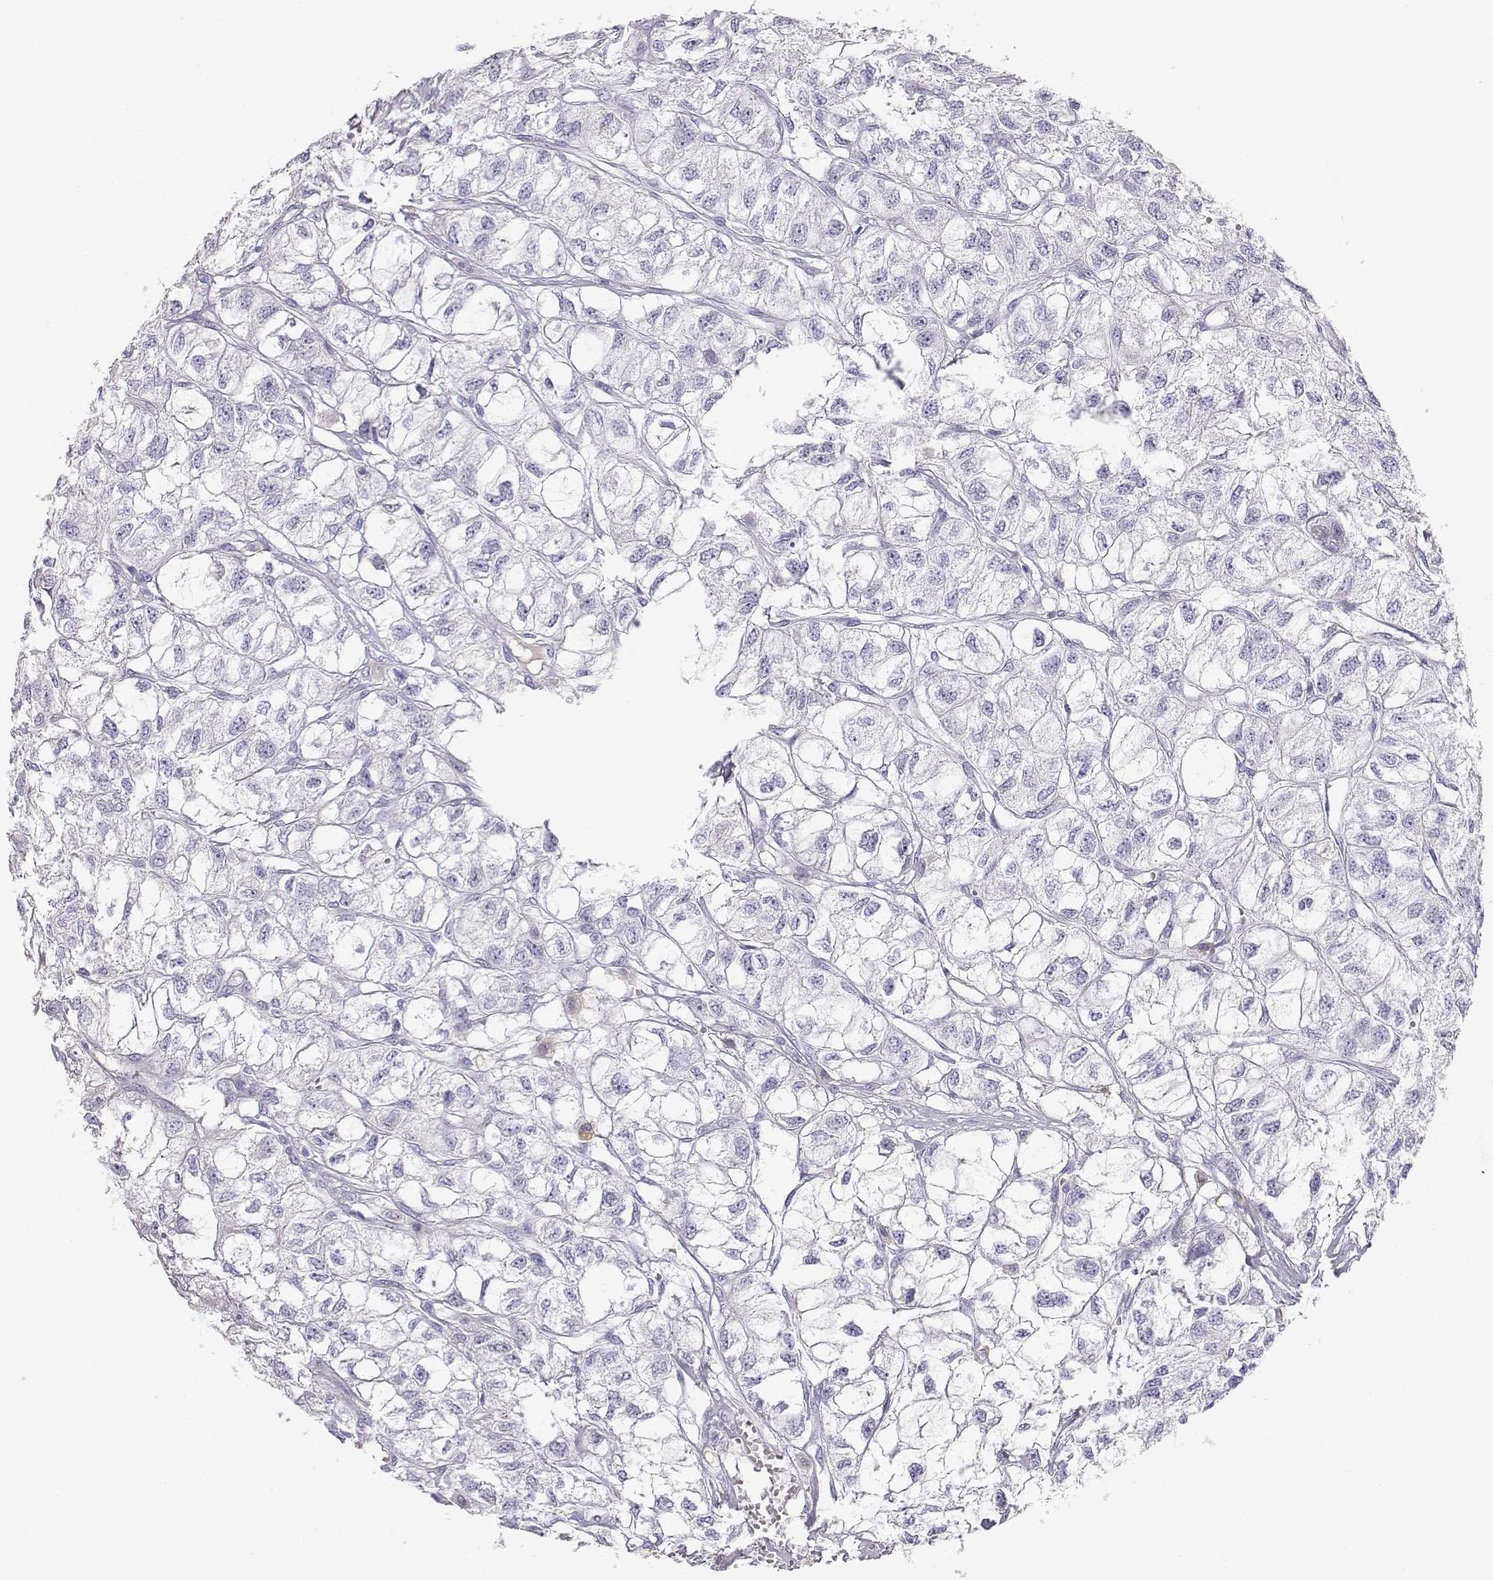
{"staining": {"intensity": "negative", "quantity": "none", "location": "none"}, "tissue": "renal cancer", "cell_type": "Tumor cells", "image_type": "cancer", "snomed": [{"axis": "morphology", "description": "Adenocarcinoma, NOS"}, {"axis": "topography", "description": "Kidney"}], "caption": "An immunohistochemistry (IHC) histopathology image of renal cancer is shown. There is no staining in tumor cells of renal cancer.", "gene": "GPR174", "patient": {"sex": "male", "age": 56}}